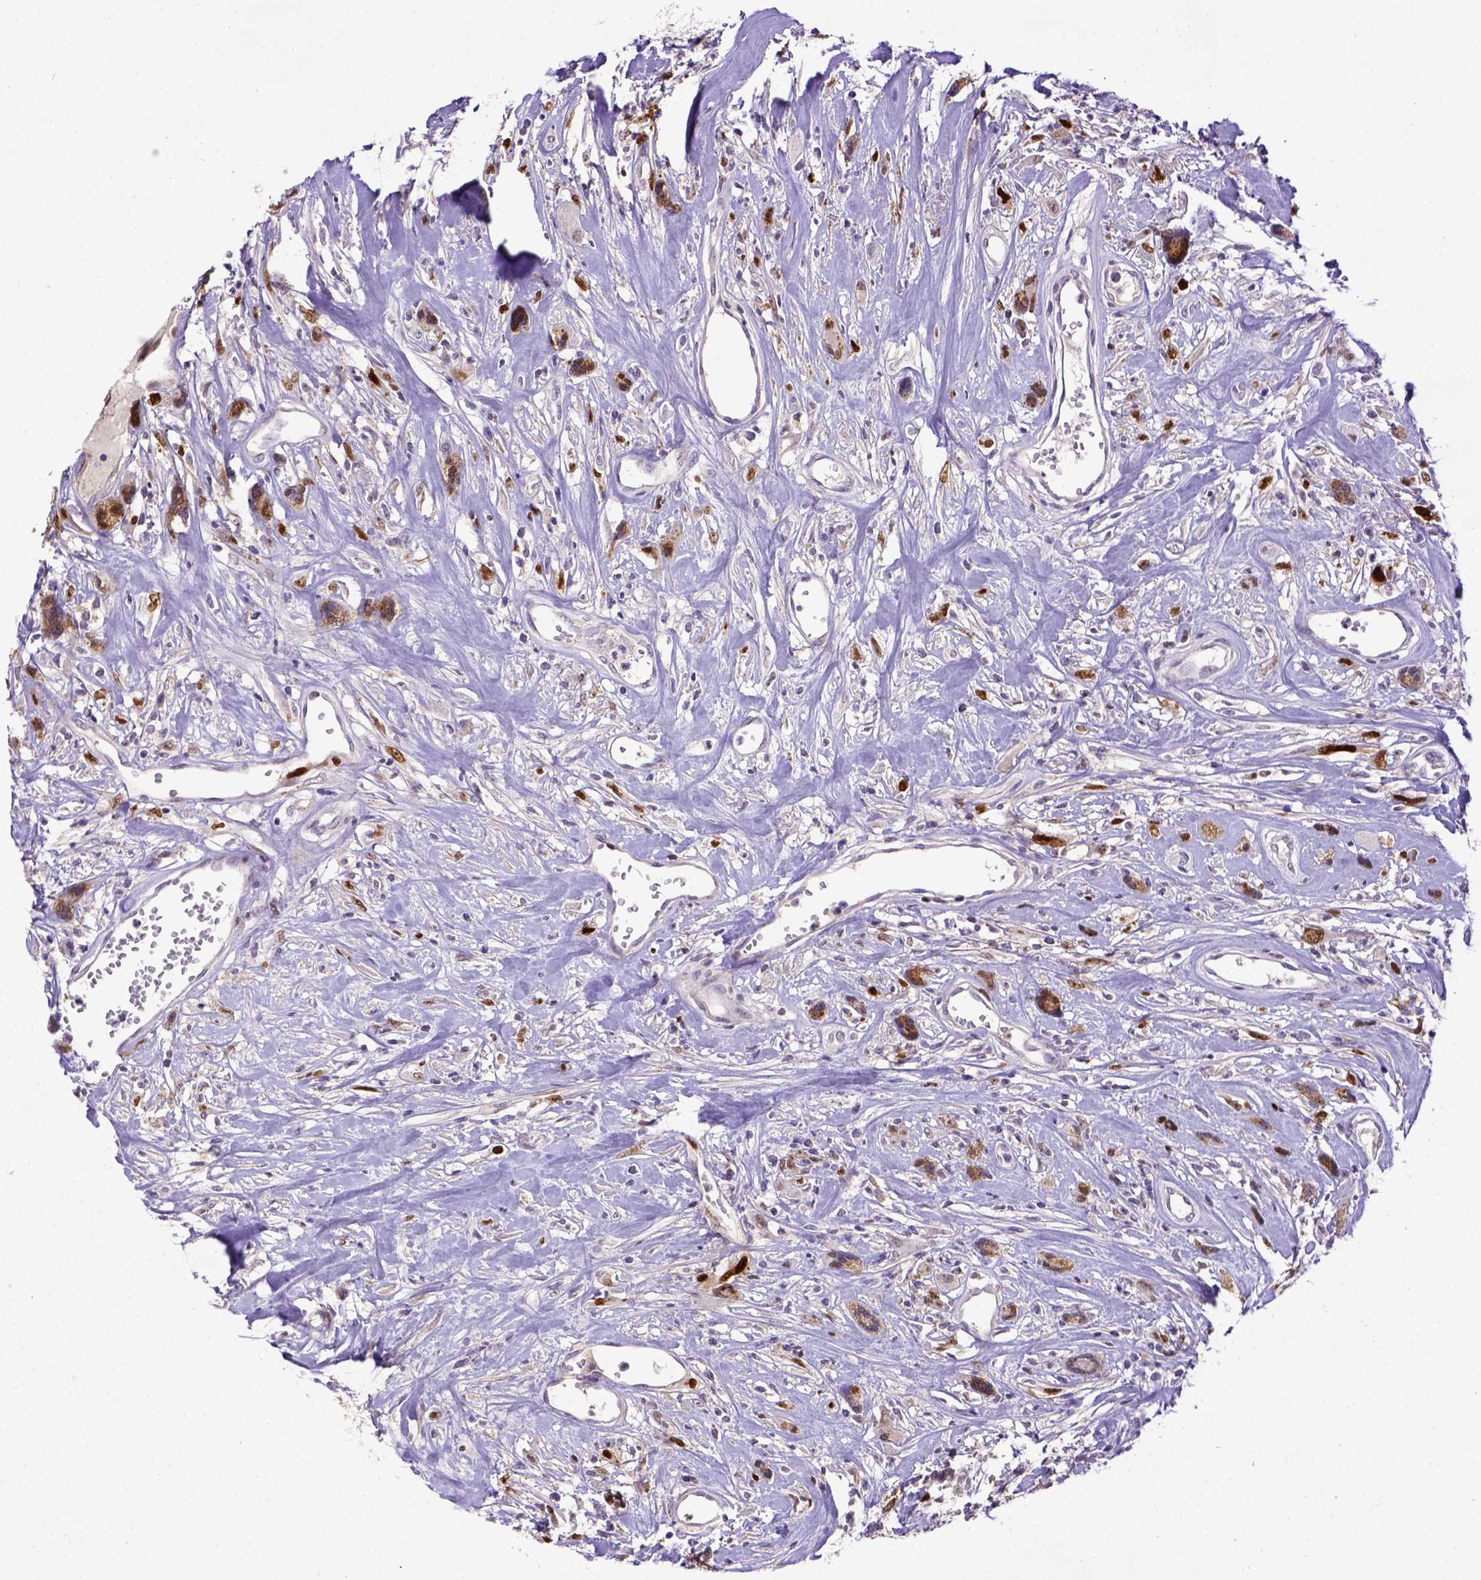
{"staining": {"intensity": "moderate", "quantity": ">75%", "location": "nuclear"}, "tissue": "head and neck cancer", "cell_type": "Tumor cells", "image_type": "cancer", "snomed": [{"axis": "morphology", "description": "Squamous cell carcinoma, NOS"}, {"axis": "topography", "description": "Head-Neck"}], "caption": "Brown immunohistochemical staining in human squamous cell carcinoma (head and neck) displays moderate nuclear staining in approximately >75% of tumor cells.", "gene": "CDKN1A", "patient": {"sex": "male", "age": 57}}